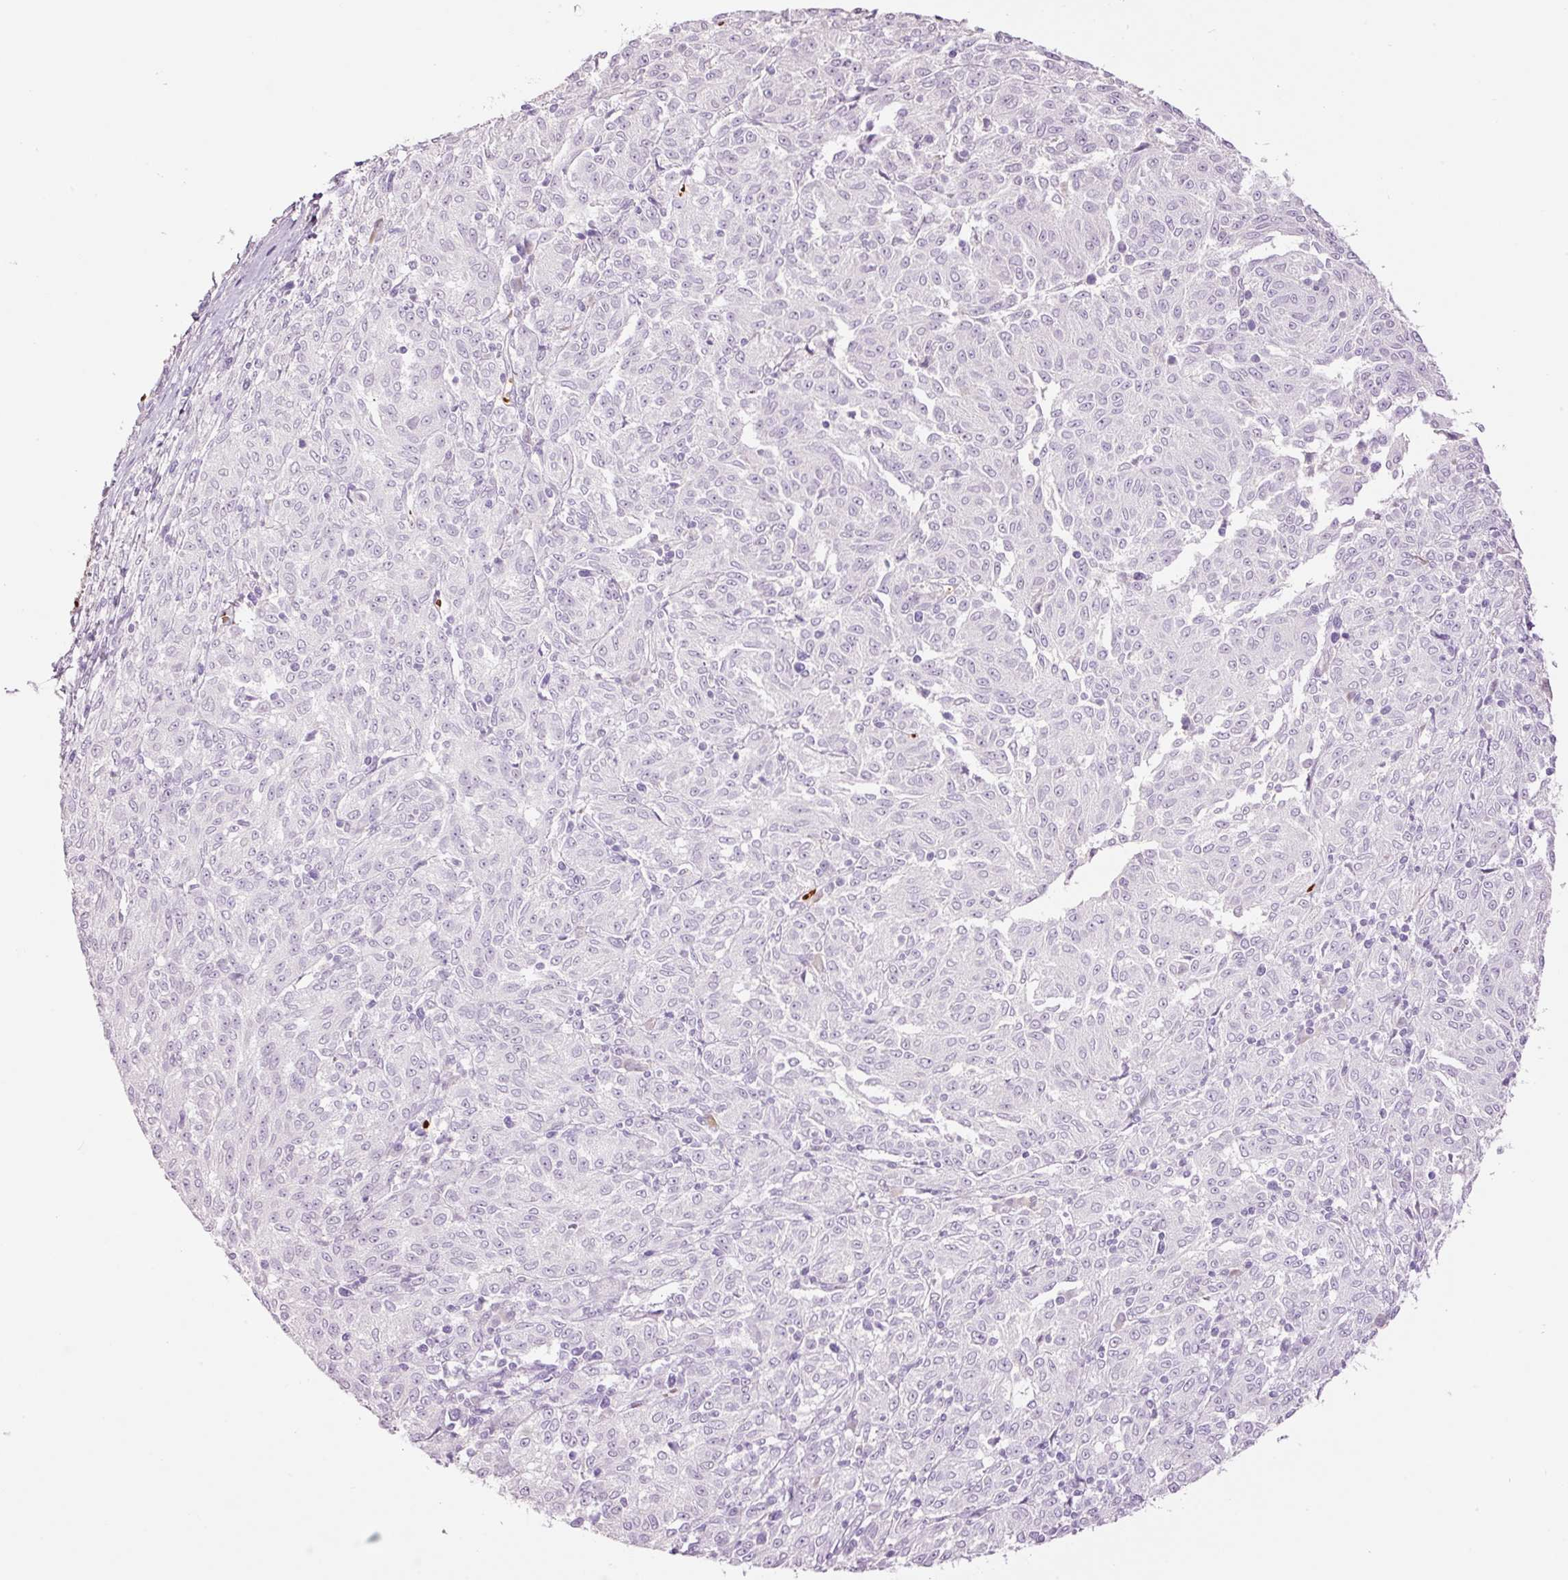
{"staining": {"intensity": "negative", "quantity": "none", "location": "none"}, "tissue": "melanoma", "cell_type": "Tumor cells", "image_type": "cancer", "snomed": [{"axis": "morphology", "description": "Malignant melanoma, NOS"}, {"axis": "topography", "description": "Skin"}], "caption": "This is a histopathology image of immunohistochemistry staining of melanoma, which shows no staining in tumor cells.", "gene": "LY6G6D", "patient": {"sex": "female", "age": 72}}